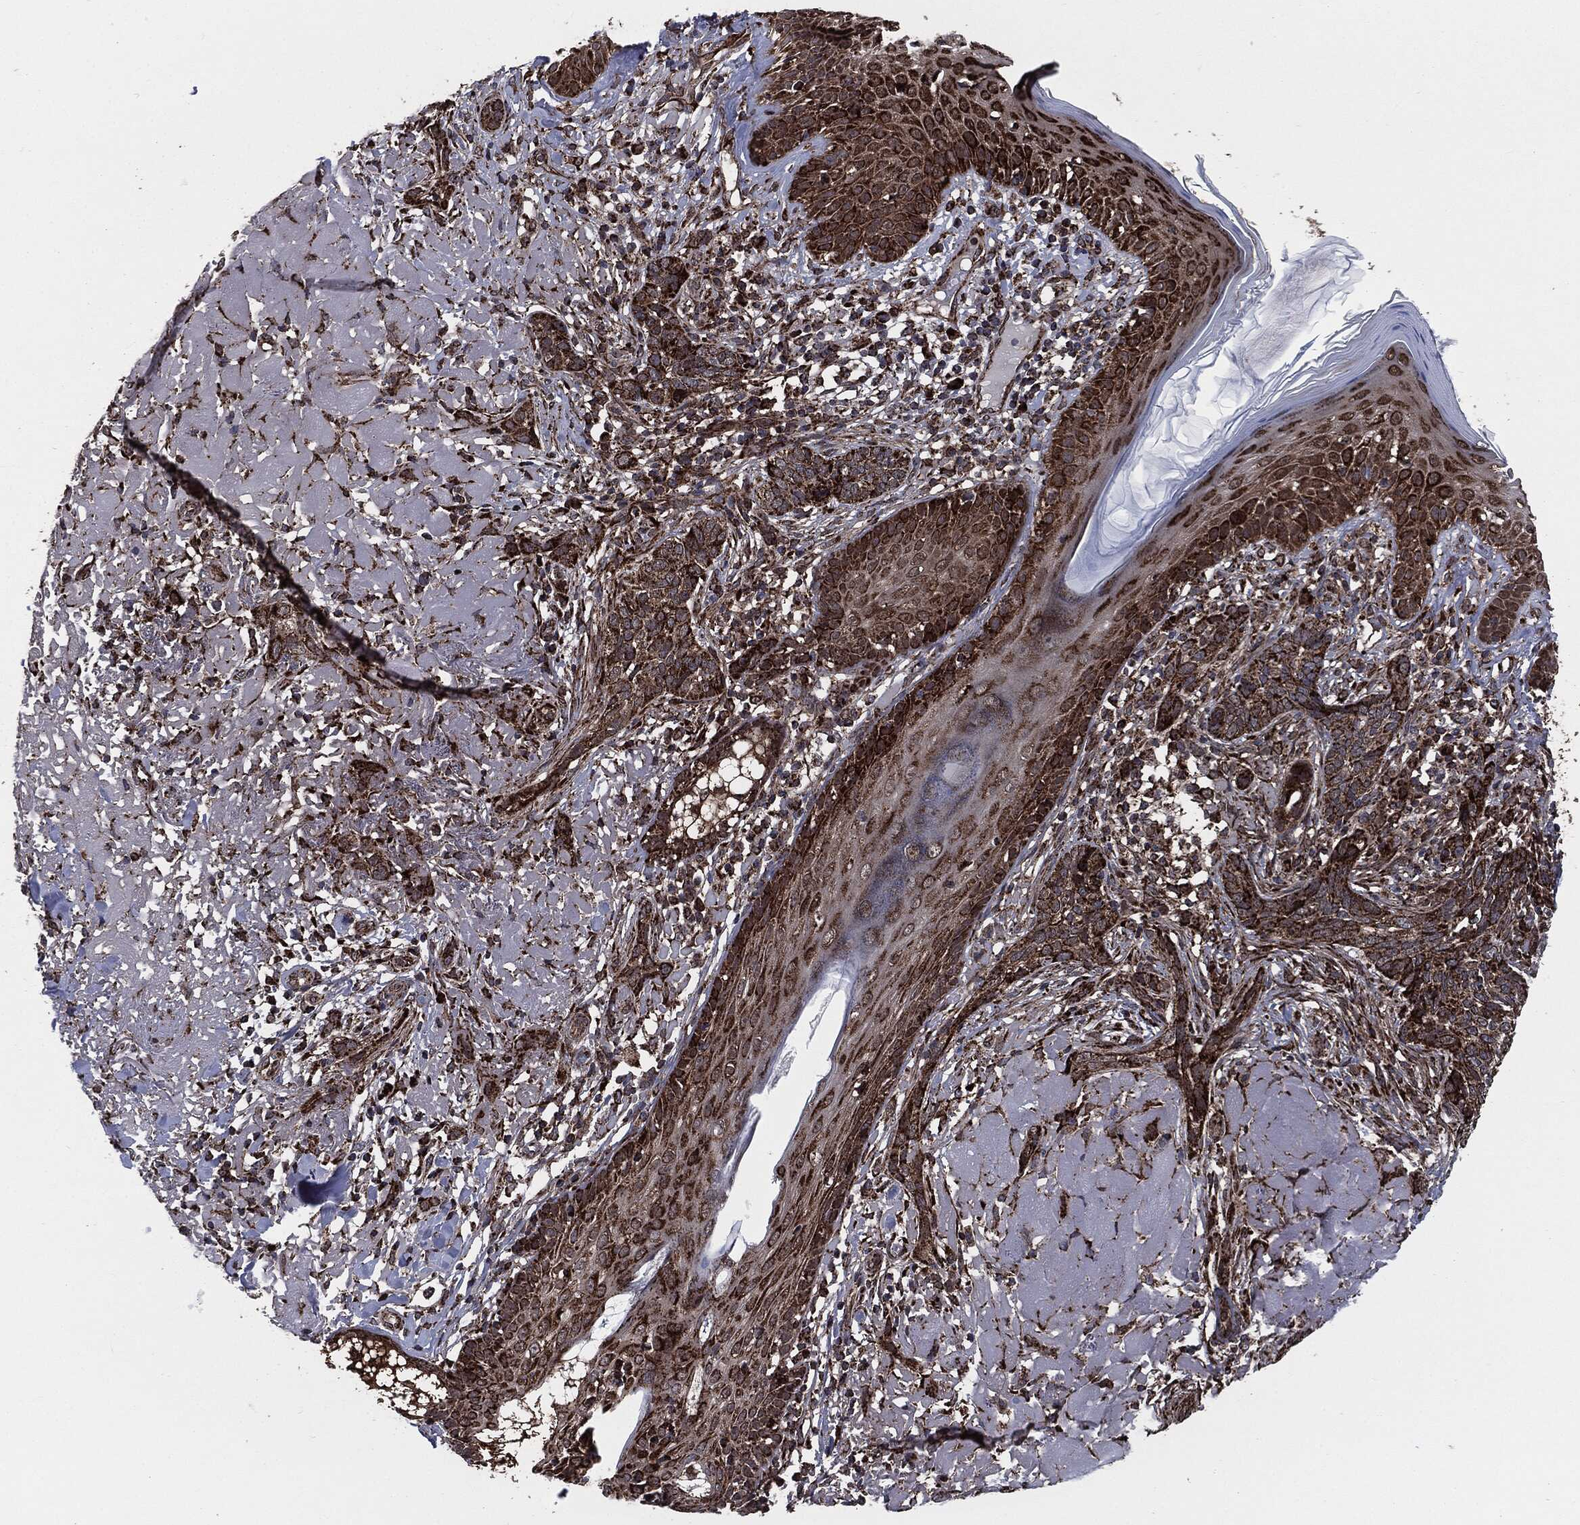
{"staining": {"intensity": "strong", "quantity": "25%-75%", "location": "cytoplasmic/membranous"}, "tissue": "skin cancer", "cell_type": "Tumor cells", "image_type": "cancer", "snomed": [{"axis": "morphology", "description": "Basal cell carcinoma"}, {"axis": "topography", "description": "Skin"}], "caption": "DAB immunohistochemical staining of human basal cell carcinoma (skin) exhibits strong cytoplasmic/membranous protein positivity in about 25%-75% of tumor cells.", "gene": "FH", "patient": {"sex": "male", "age": 91}}